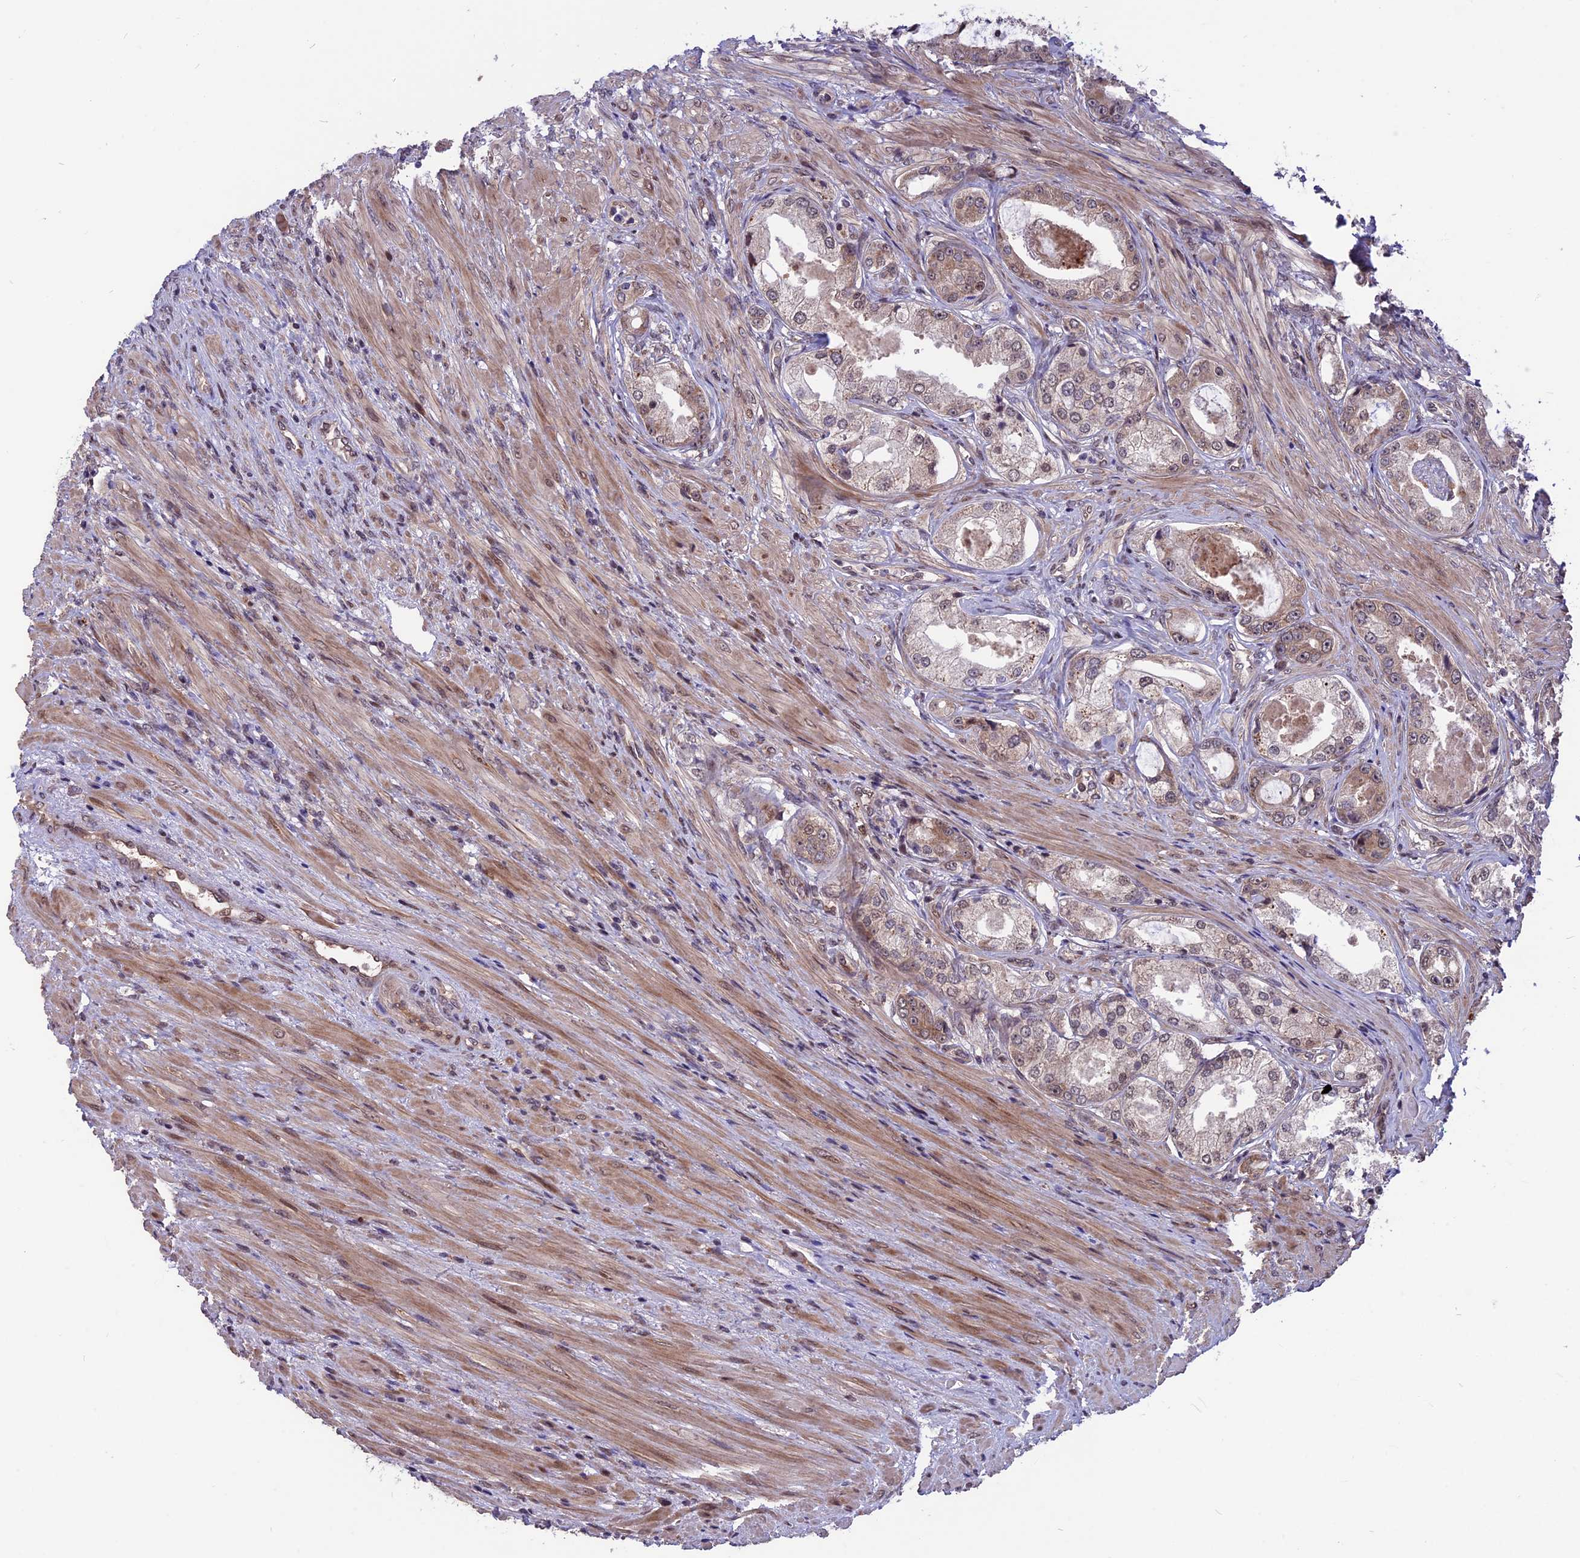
{"staining": {"intensity": "weak", "quantity": ">75%", "location": "cytoplasmic/membranous,nuclear"}, "tissue": "prostate cancer", "cell_type": "Tumor cells", "image_type": "cancer", "snomed": [{"axis": "morphology", "description": "Adenocarcinoma, Low grade"}, {"axis": "topography", "description": "Prostate"}], "caption": "Adenocarcinoma (low-grade) (prostate) stained with immunohistochemistry displays weak cytoplasmic/membranous and nuclear expression in approximately >75% of tumor cells.", "gene": "ZNF598", "patient": {"sex": "male", "age": 68}}